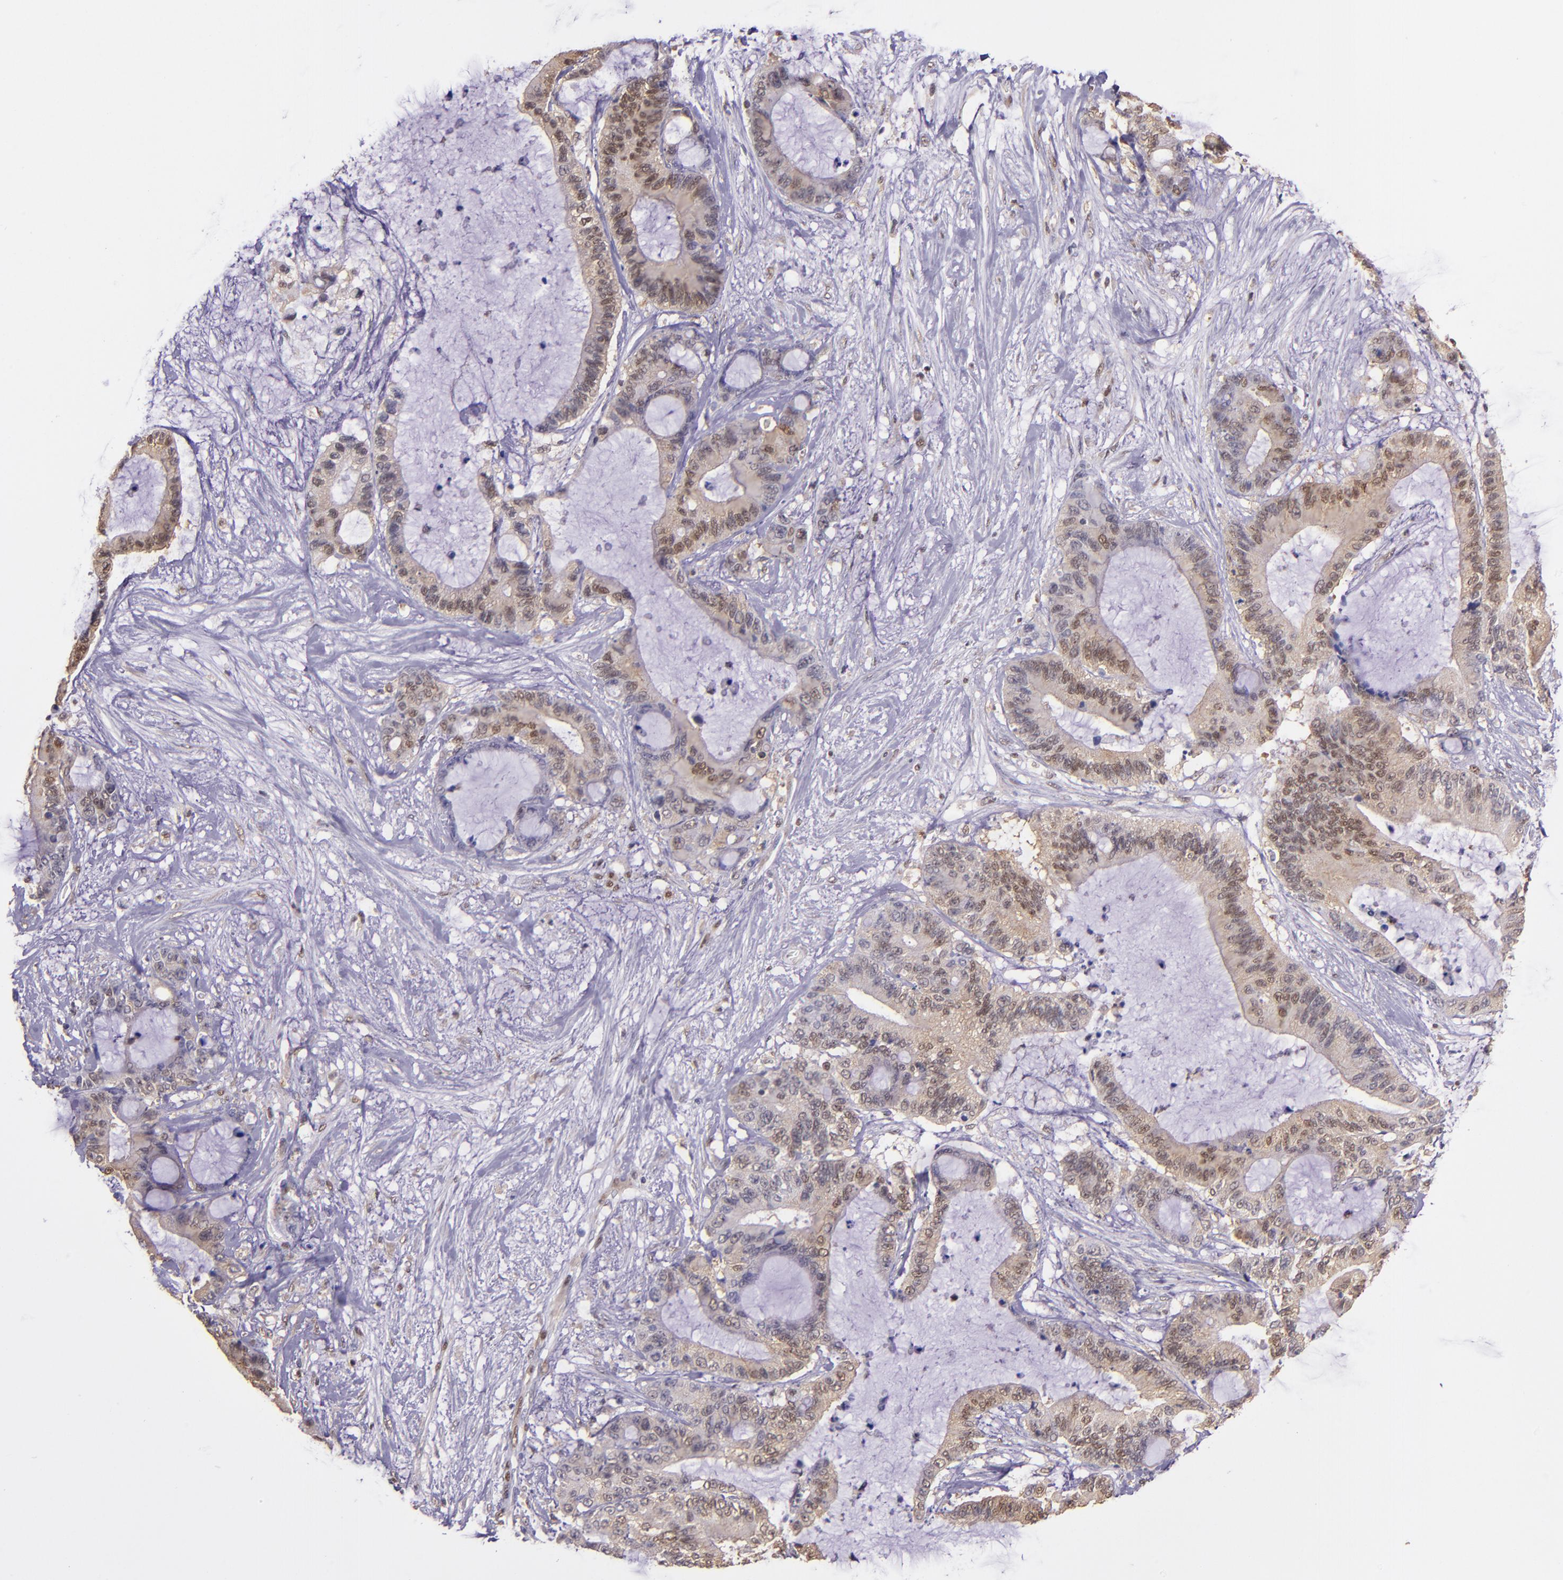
{"staining": {"intensity": "moderate", "quantity": ">75%", "location": "cytoplasmic/membranous,nuclear"}, "tissue": "liver cancer", "cell_type": "Tumor cells", "image_type": "cancer", "snomed": [{"axis": "morphology", "description": "Cholangiocarcinoma"}, {"axis": "topography", "description": "Liver"}], "caption": "DAB immunohistochemical staining of cholangiocarcinoma (liver) exhibits moderate cytoplasmic/membranous and nuclear protein expression in approximately >75% of tumor cells.", "gene": "STAT6", "patient": {"sex": "female", "age": 73}}